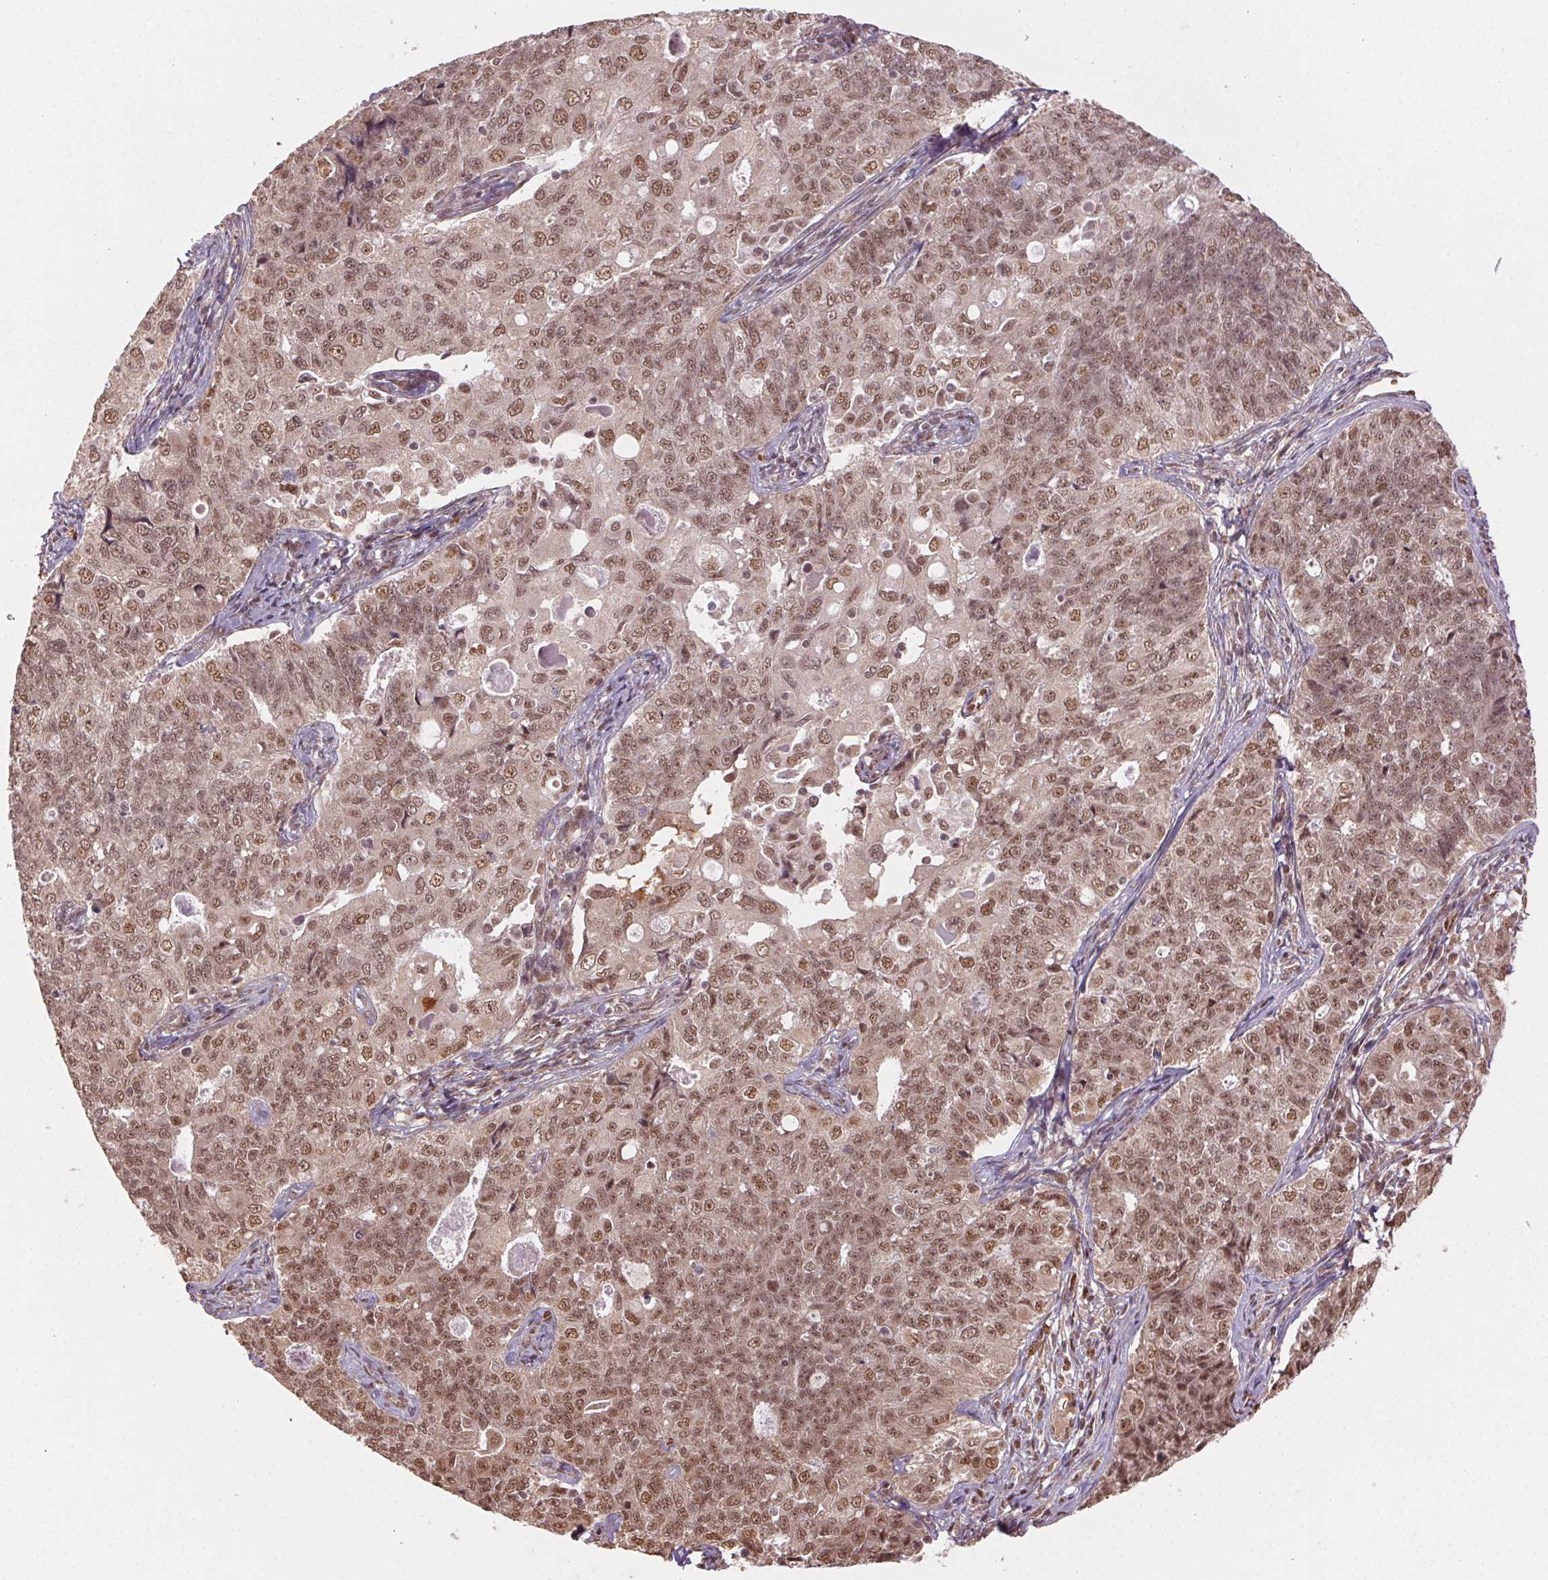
{"staining": {"intensity": "moderate", "quantity": ">75%", "location": "nuclear"}, "tissue": "endometrial cancer", "cell_type": "Tumor cells", "image_type": "cancer", "snomed": [{"axis": "morphology", "description": "Adenocarcinoma, NOS"}, {"axis": "topography", "description": "Endometrium"}], "caption": "A medium amount of moderate nuclear positivity is seen in about >75% of tumor cells in adenocarcinoma (endometrial) tissue.", "gene": "TREML4", "patient": {"sex": "female", "age": 43}}